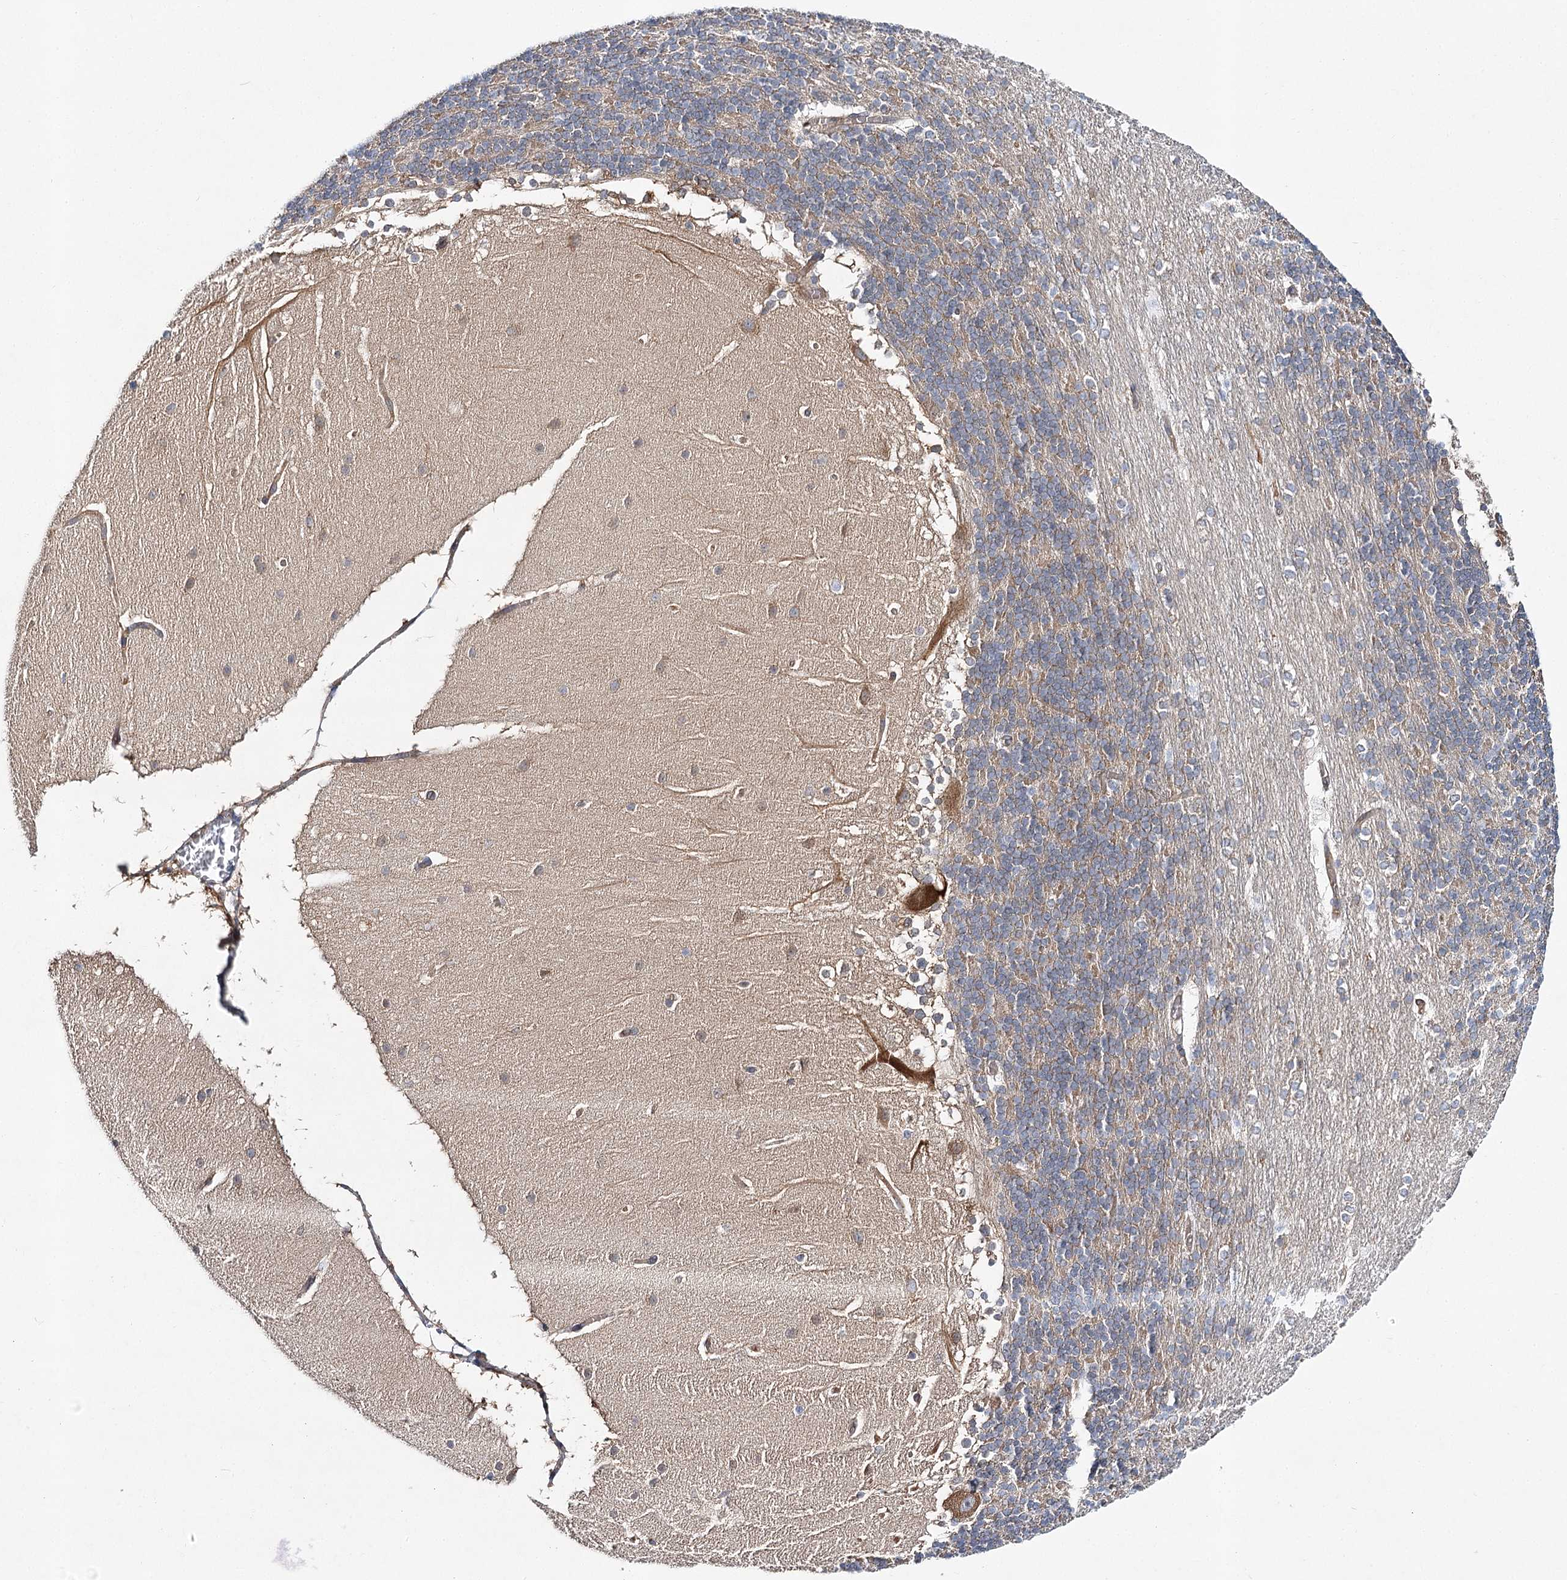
{"staining": {"intensity": "weak", "quantity": "25%-75%", "location": "cytoplasmic/membranous"}, "tissue": "cerebellum", "cell_type": "Cells in granular layer", "image_type": "normal", "snomed": [{"axis": "morphology", "description": "Normal tissue, NOS"}, {"axis": "topography", "description": "Cerebellum"}], "caption": "The photomicrograph demonstrates immunohistochemical staining of normal cerebellum. There is weak cytoplasmic/membranous staining is present in approximately 25%-75% of cells in granular layer.", "gene": "ABRAXAS2", "patient": {"sex": "female", "age": 19}}